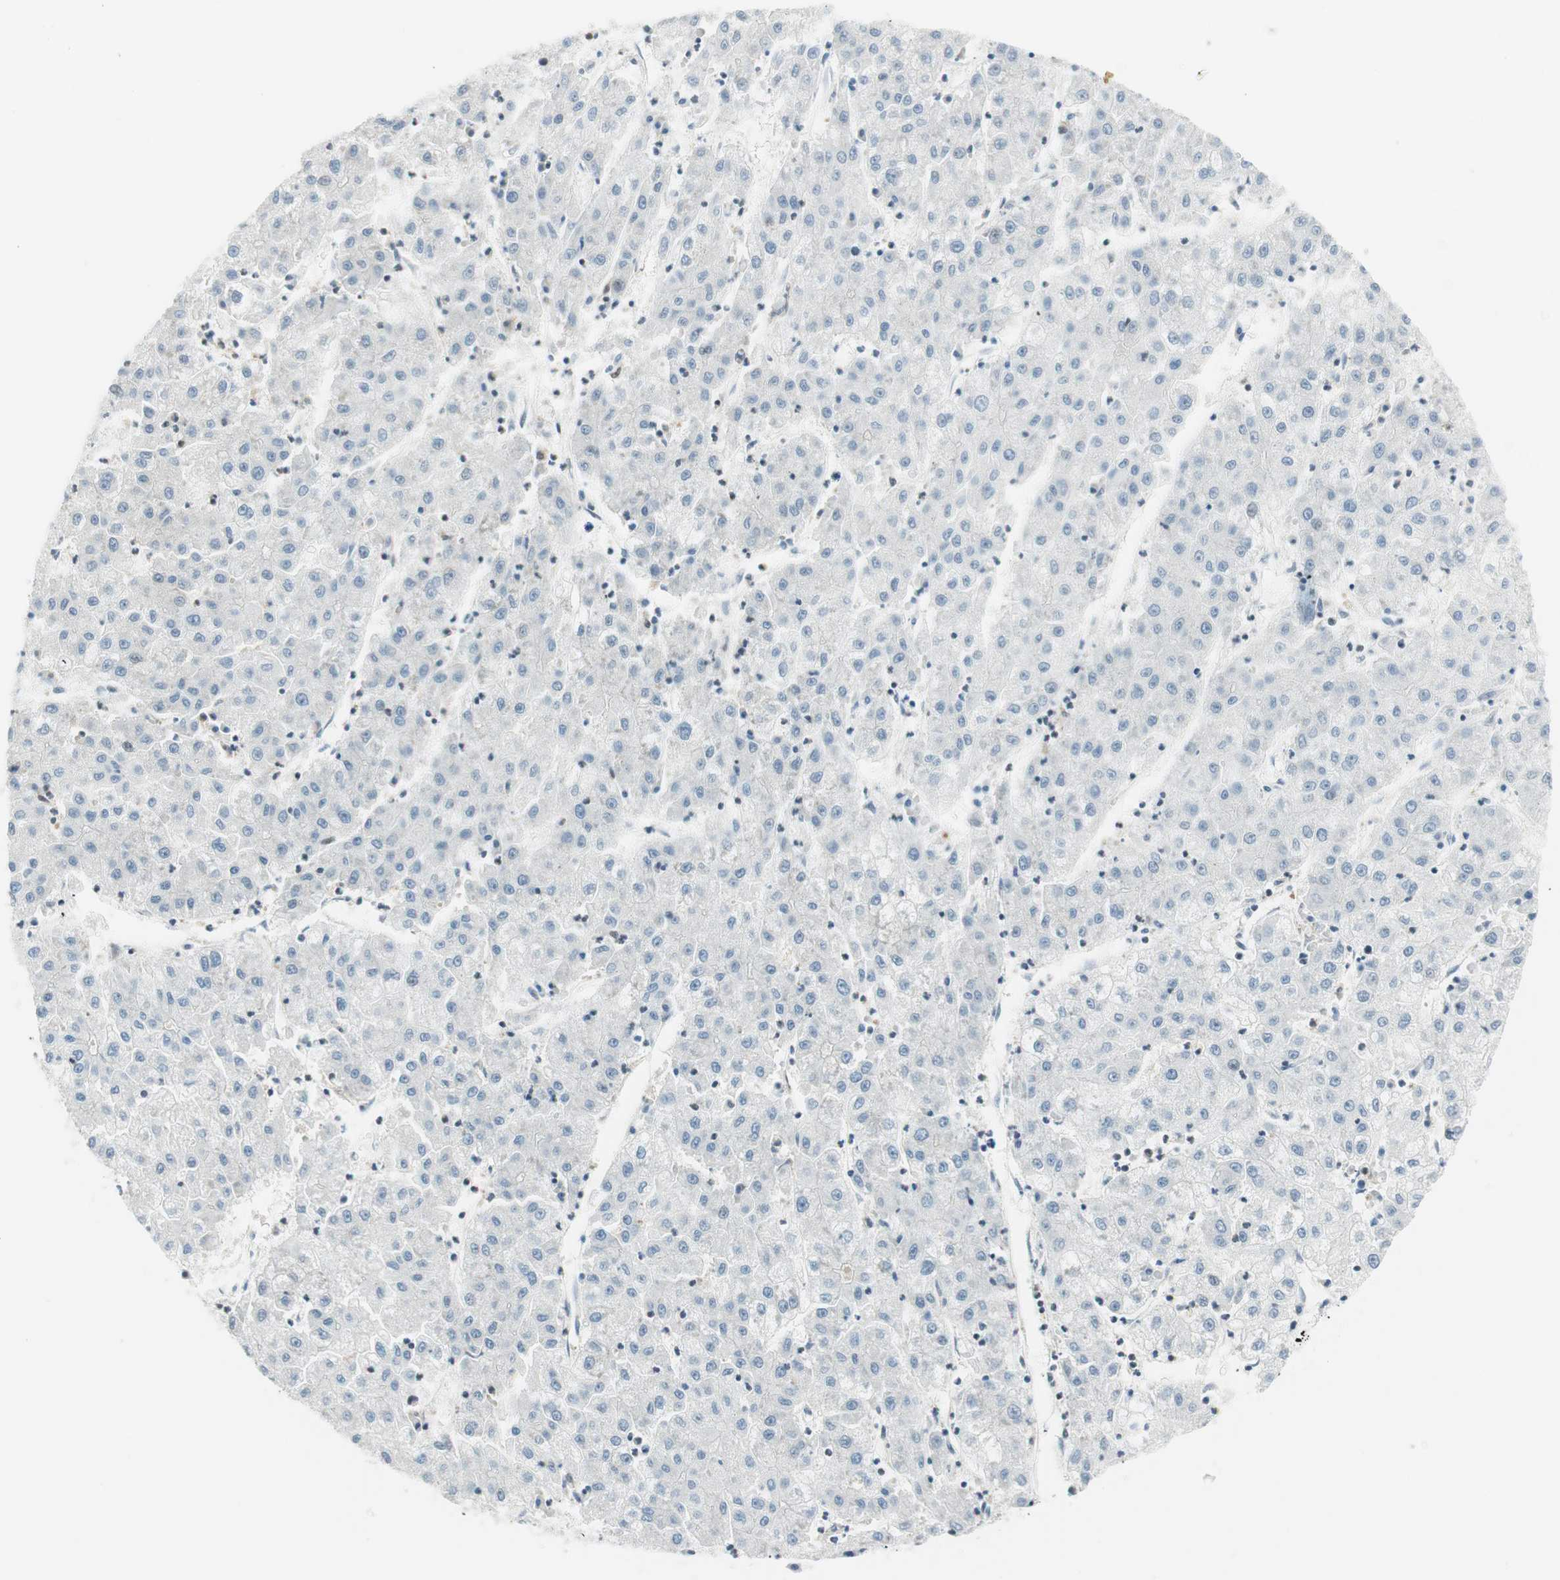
{"staining": {"intensity": "negative", "quantity": "none", "location": "none"}, "tissue": "liver cancer", "cell_type": "Tumor cells", "image_type": "cancer", "snomed": [{"axis": "morphology", "description": "Carcinoma, Hepatocellular, NOS"}, {"axis": "topography", "description": "Liver"}], "caption": "This is an immunohistochemistry (IHC) photomicrograph of human liver hepatocellular carcinoma. There is no staining in tumor cells.", "gene": "PPP1CA", "patient": {"sex": "male", "age": 72}}